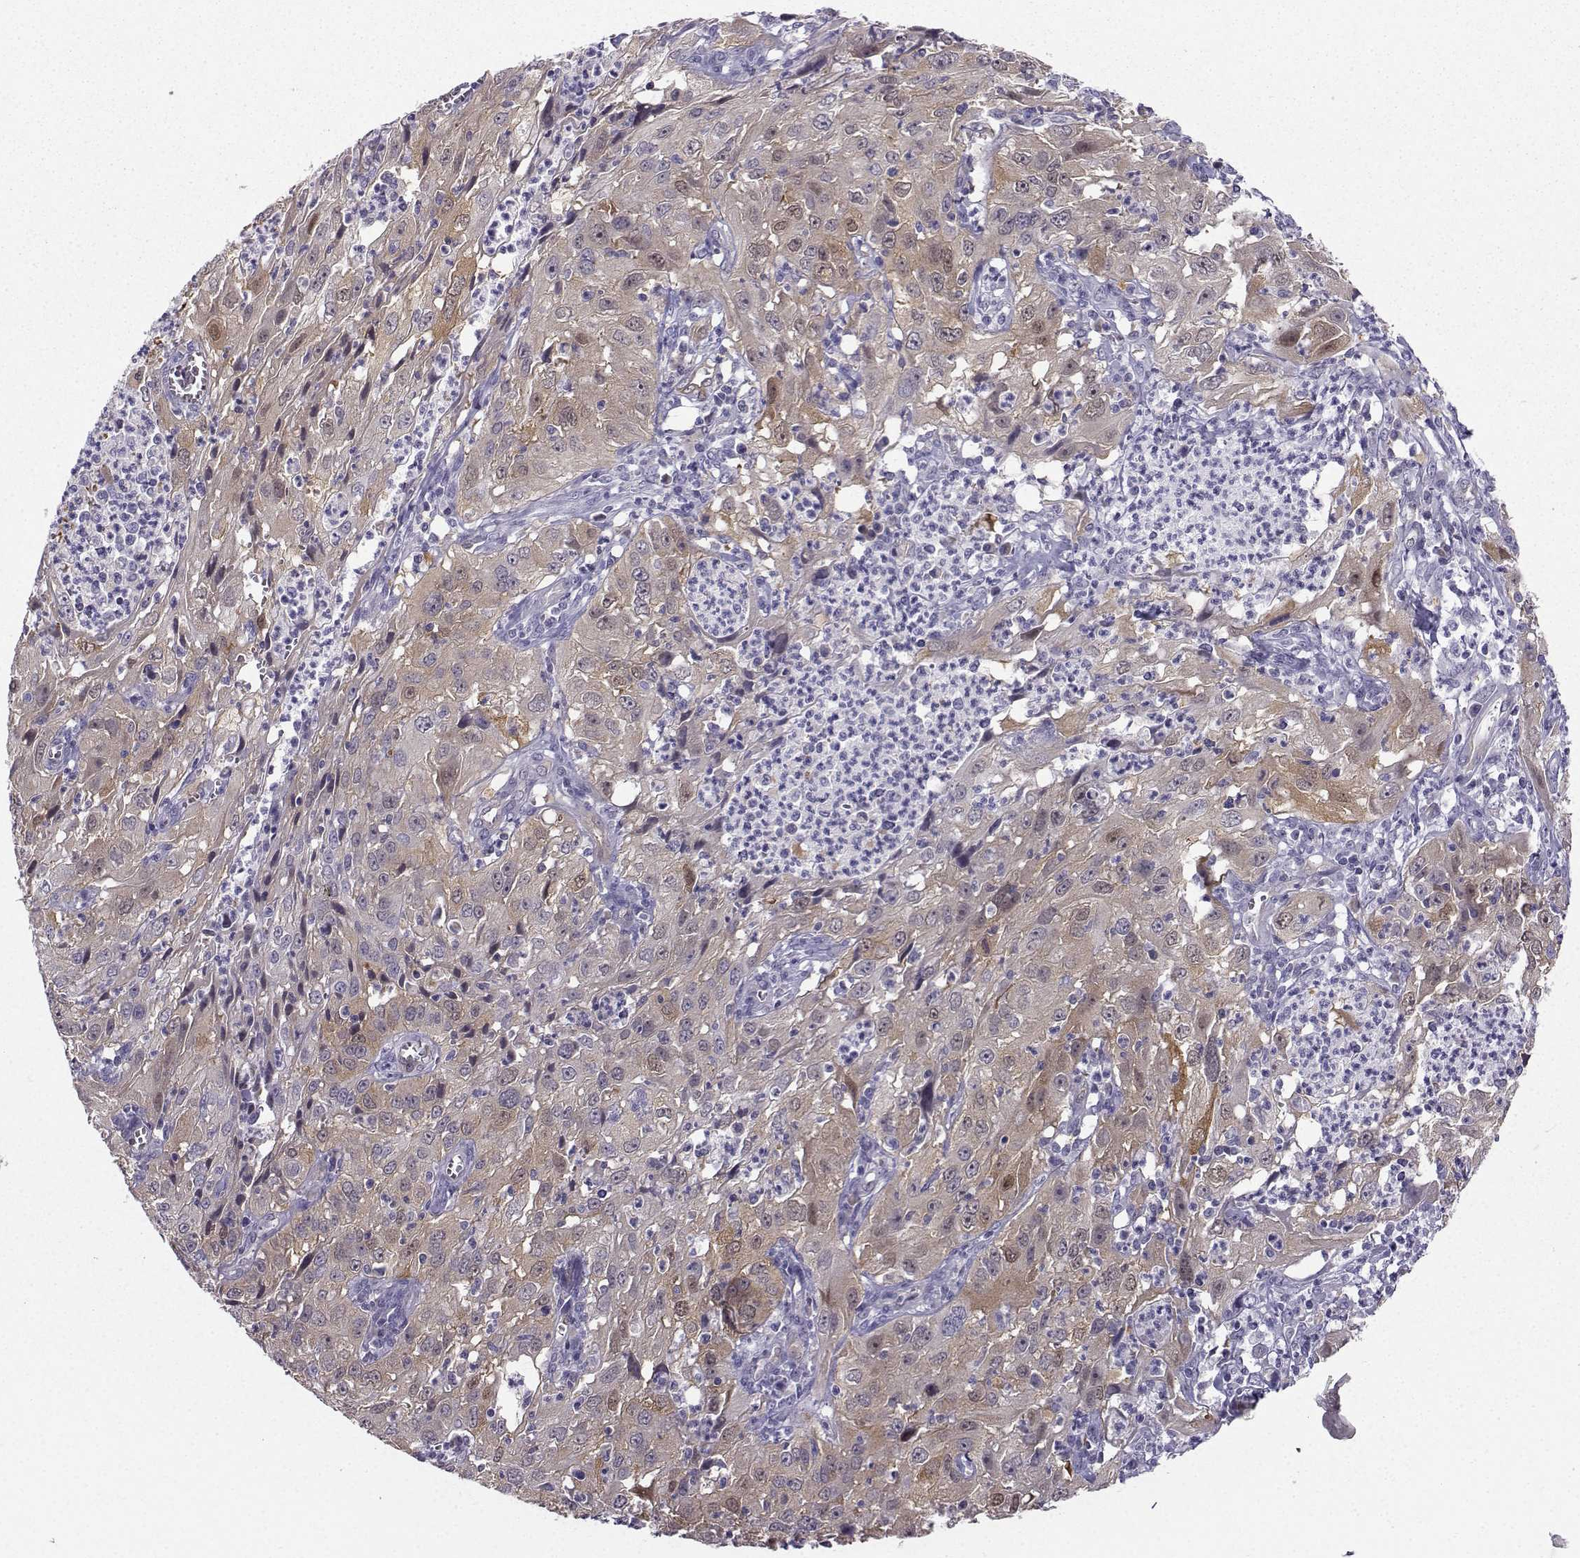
{"staining": {"intensity": "moderate", "quantity": "<25%", "location": "cytoplasmic/membranous"}, "tissue": "cervical cancer", "cell_type": "Tumor cells", "image_type": "cancer", "snomed": [{"axis": "morphology", "description": "Squamous cell carcinoma, NOS"}, {"axis": "topography", "description": "Cervix"}], "caption": "Moderate cytoplasmic/membranous expression for a protein is identified in approximately <25% of tumor cells of cervical cancer (squamous cell carcinoma) using IHC.", "gene": "NQO1", "patient": {"sex": "female", "age": 32}}